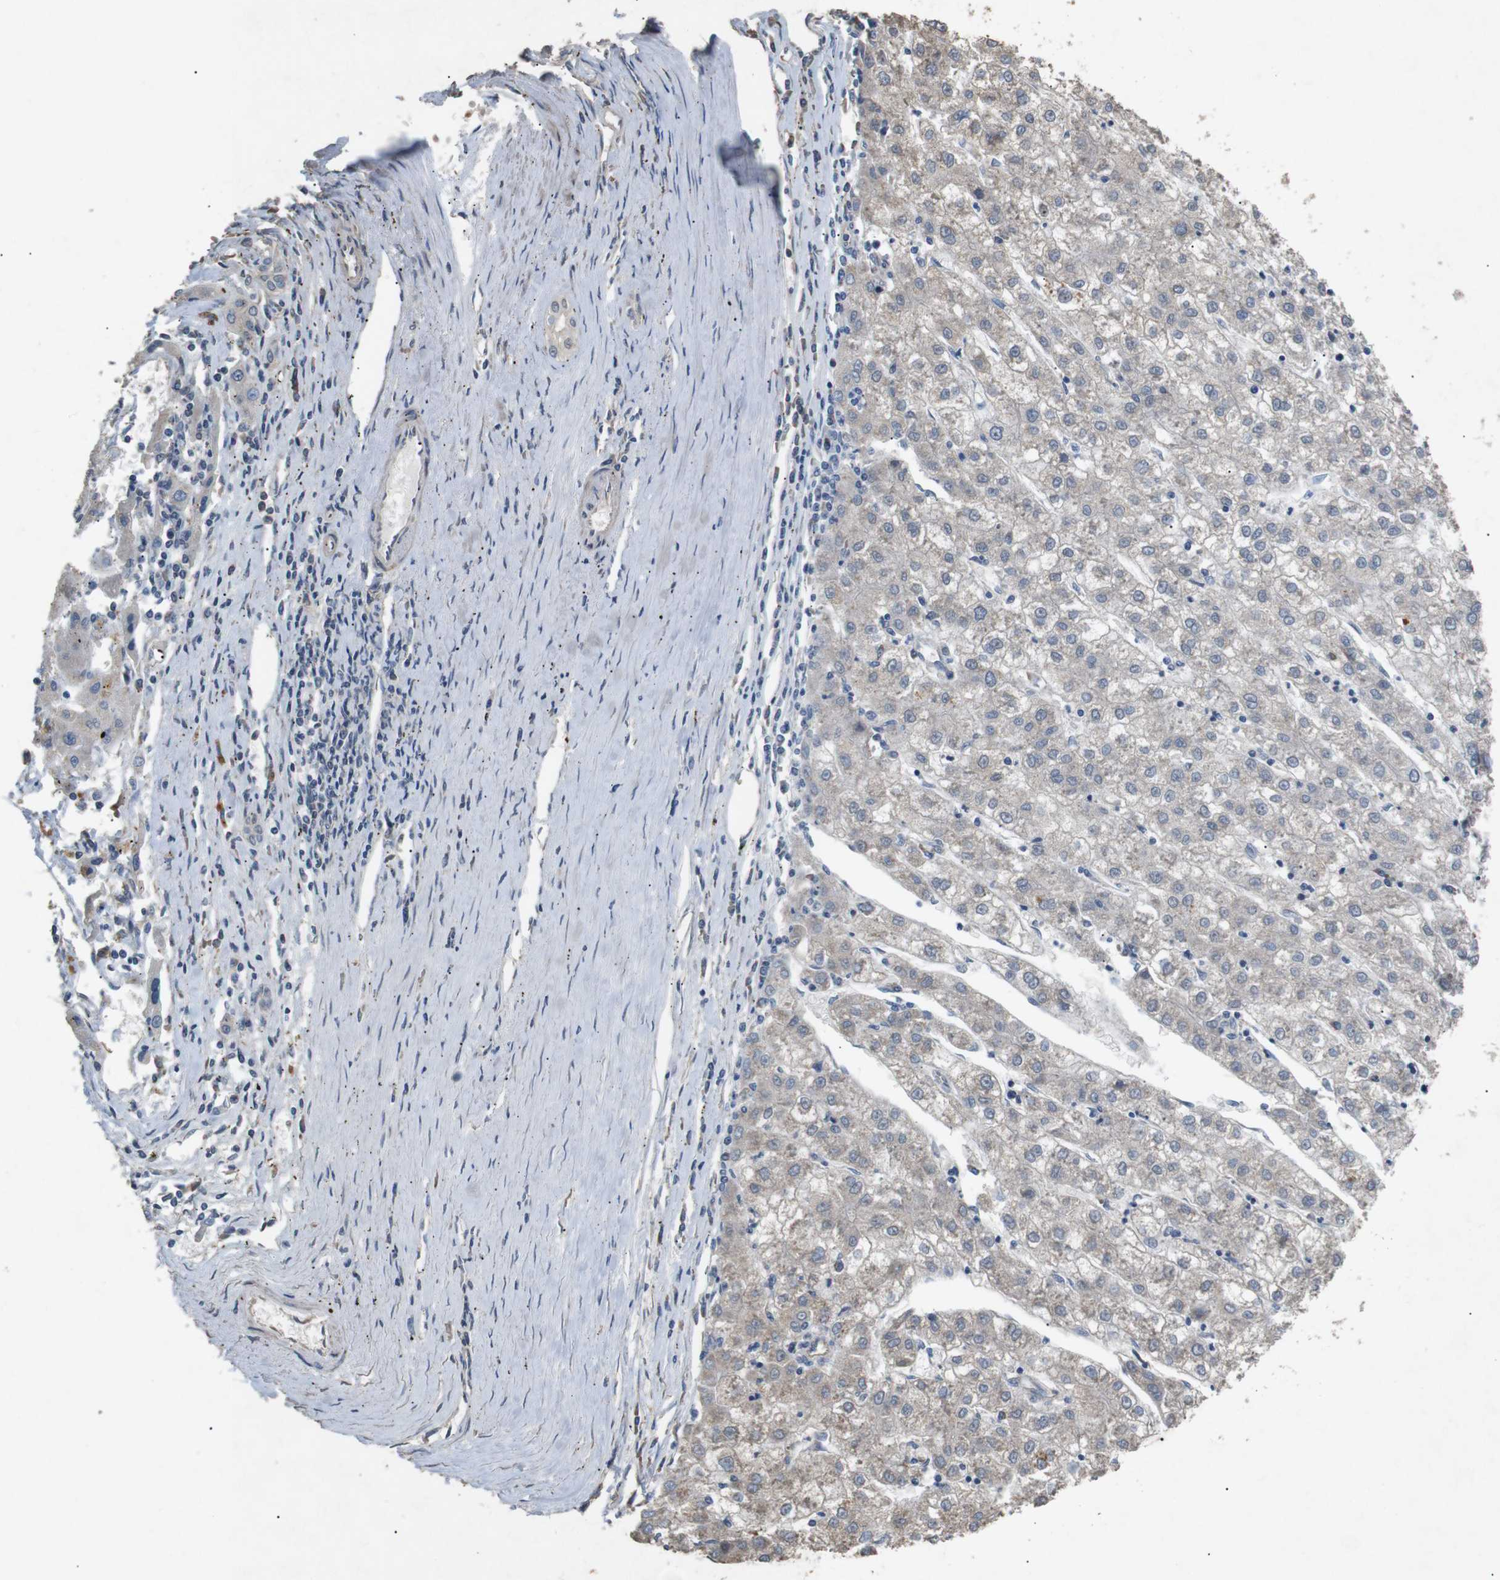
{"staining": {"intensity": "negative", "quantity": "none", "location": "none"}, "tissue": "liver cancer", "cell_type": "Tumor cells", "image_type": "cancer", "snomed": [{"axis": "morphology", "description": "Carcinoma, Hepatocellular, NOS"}, {"axis": "topography", "description": "Liver"}], "caption": "Immunohistochemistry micrograph of hepatocellular carcinoma (liver) stained for a protein (brown), which displays no expression in tumor cells.", "gene": "BNIP3", "patient": {"sex": "male", "age": 72}}